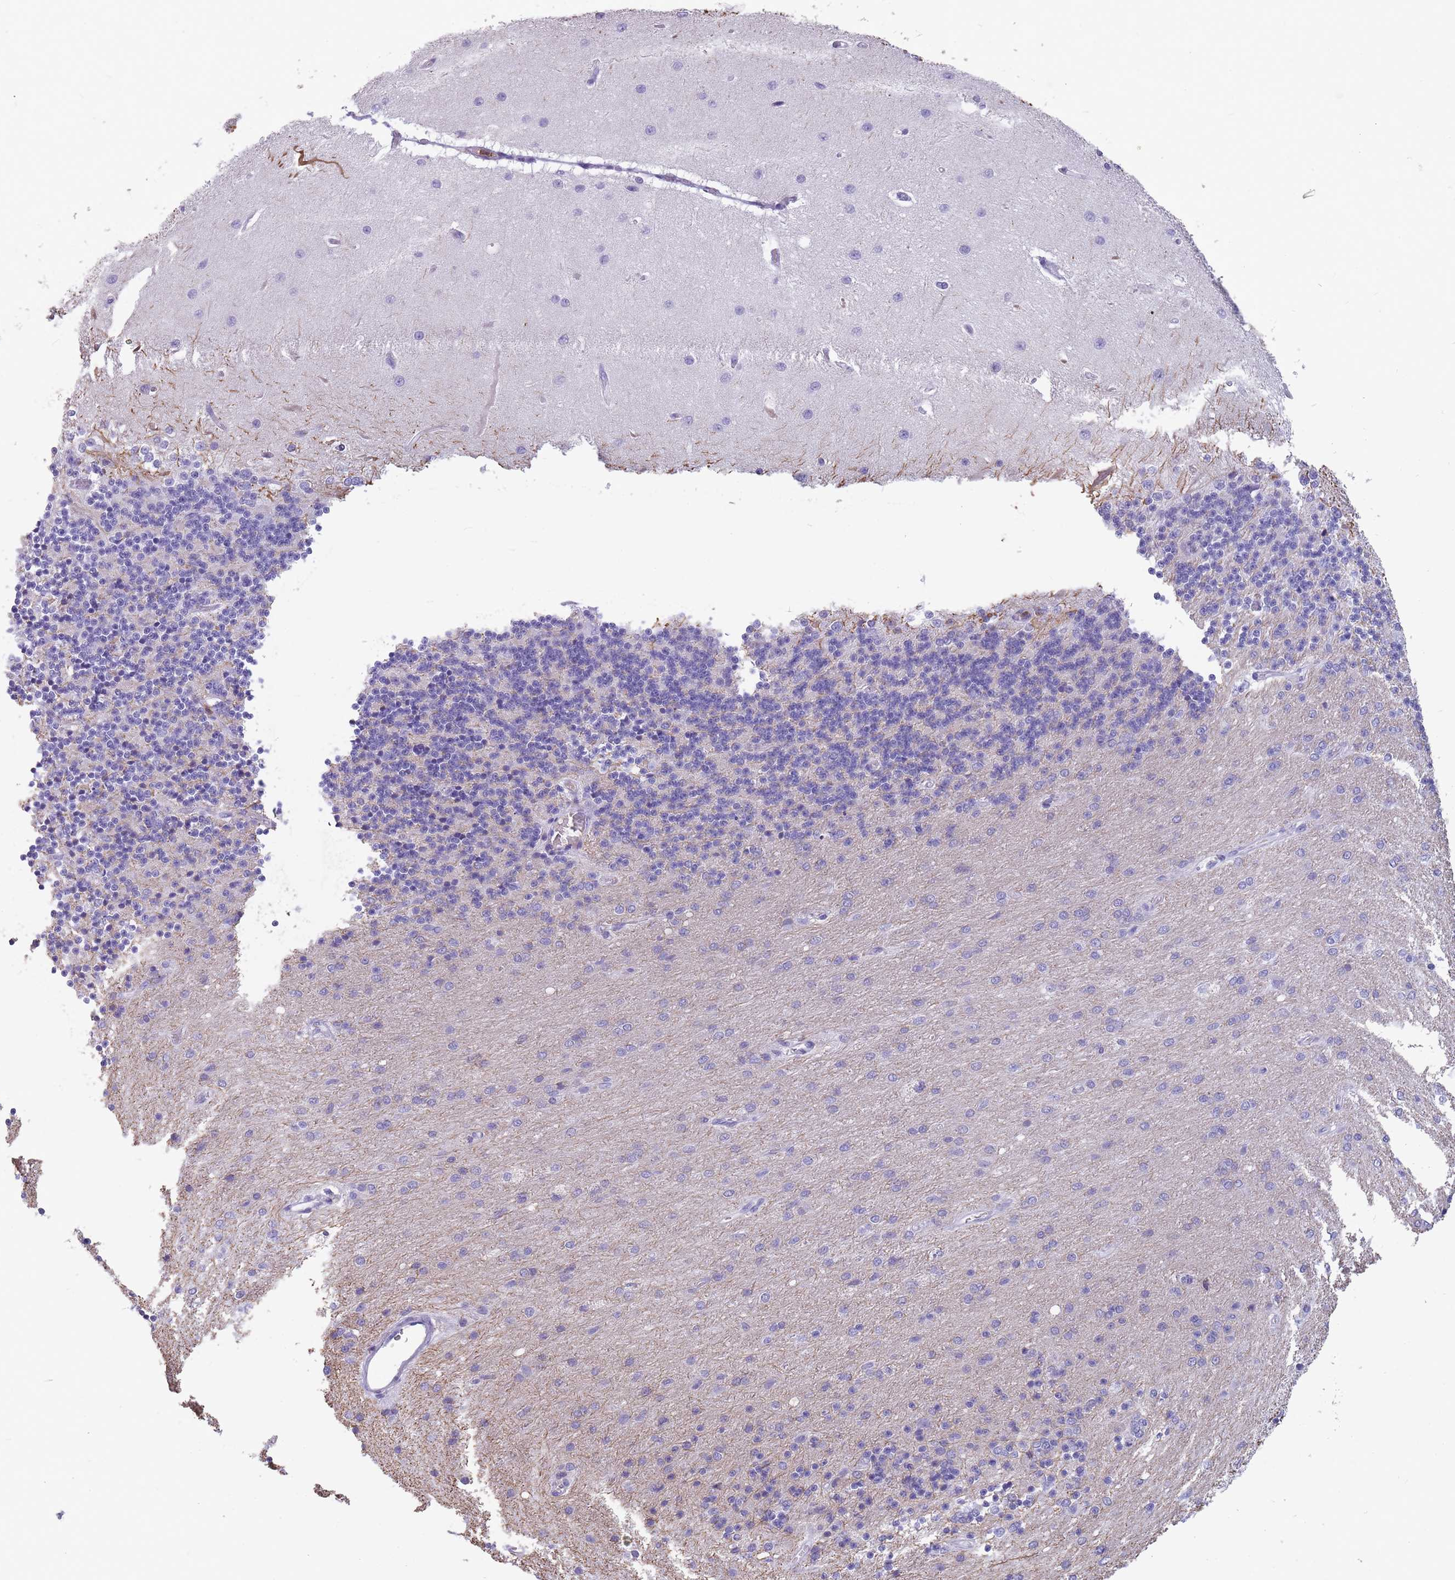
{"staining": {"intensity": "negative", "quantity": "none", "location": "none"}, "tissue": "cerebellum", "cell_type": "Cells in granular layer", "image_type": "normal", "snomed": [{"axis": "morphology", "description": "Normal tissue, NOS"}, {"axis": "topography", "description": "Cerebellum"}], "caption": "Immunohistochemistry micrograph of benign human cerebellum stained for a protein (brown), which reveals no staining in cells in granular layer. Brightfield microscopy of IHC stained with DAB (brown) and hematoxylin (blue), captured at high magnification.", "gene": "CR1L", "patient": {"sex": "female", "age": 29}}